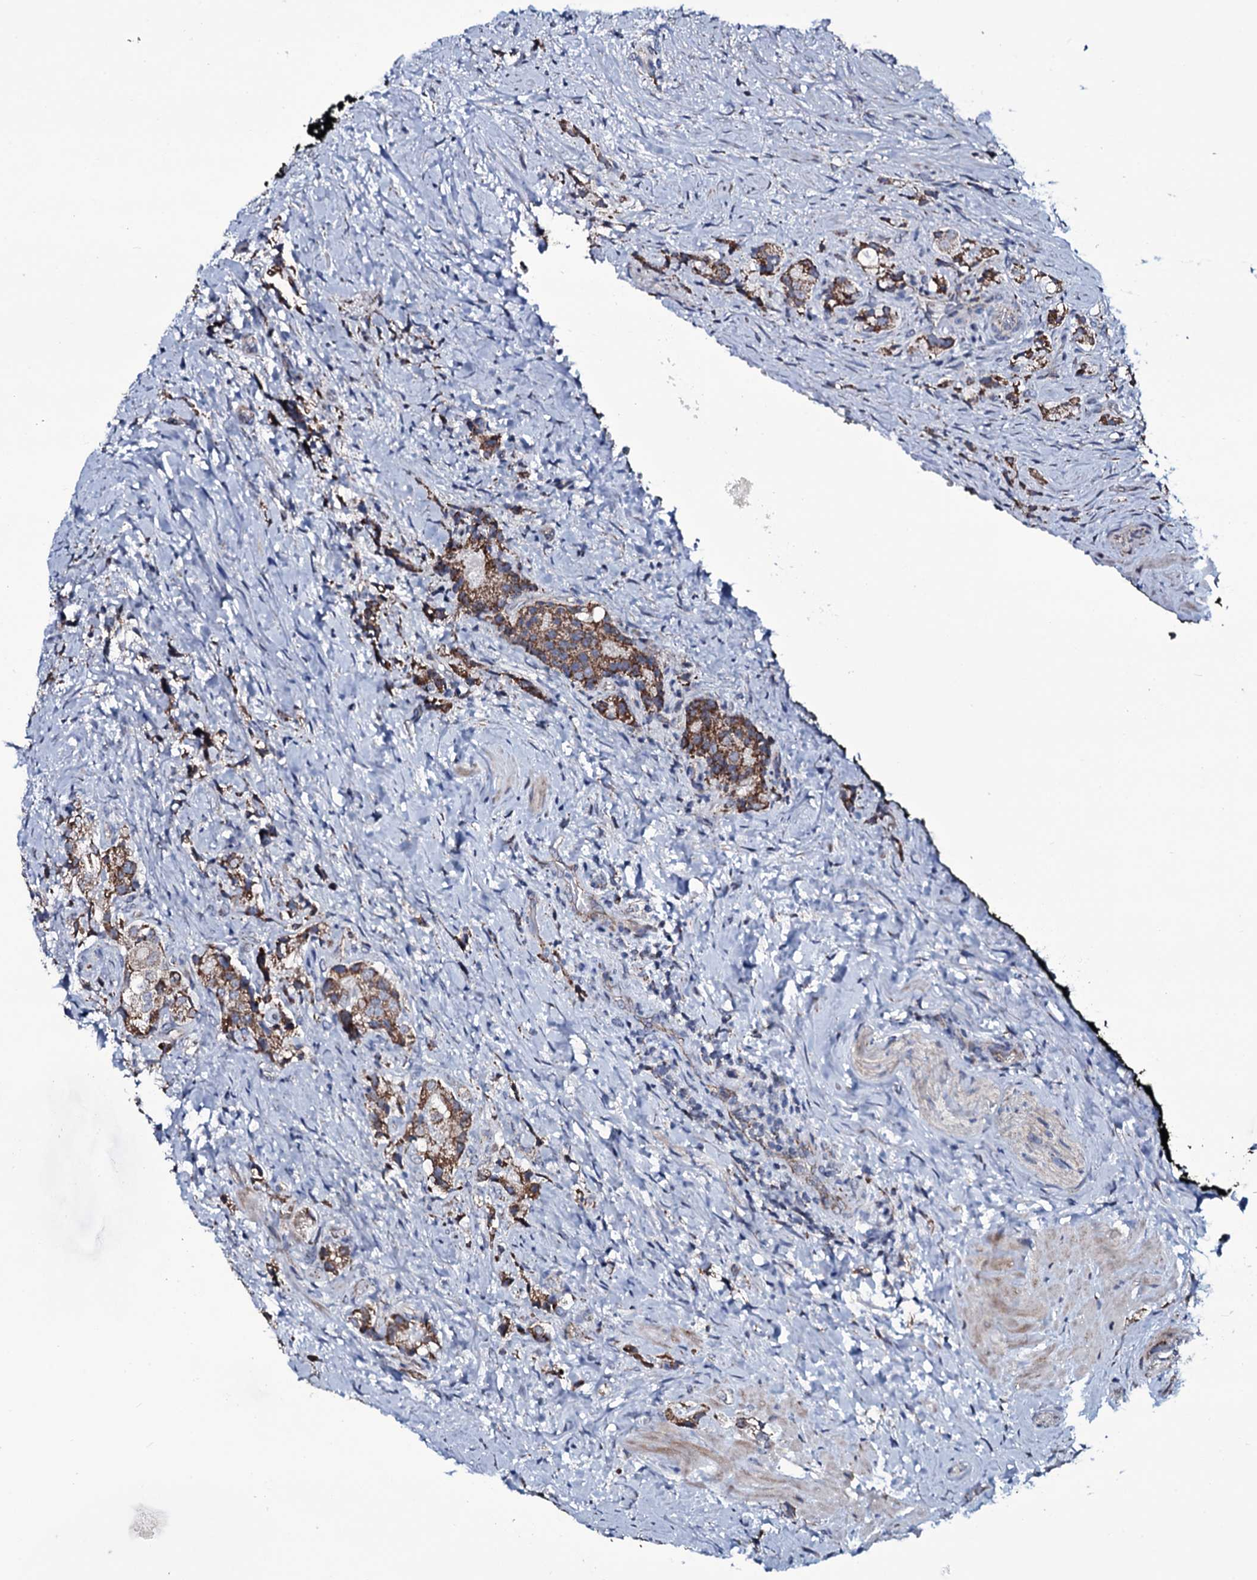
{"staining": {"intensity": "strong", "quantity": ">75%", "location": "cytoplasmic/membranous"}, "tissue": "prostate cancer", "cell_type": "Tumor cells", "image_type": "cancer", "snomed": [{"axis": "morphology", "description": "Adenocarcinoma, High grade"}, {"axis": "topography", "description": "Prostate"}], "caption": "The immunohistochemical stain highlights strong cytoplasmic/membranous expression in tumor cells of prostate cancer tissue.", "gene": "WIPF3", "patient": {"sex": "male", "age": 65}}